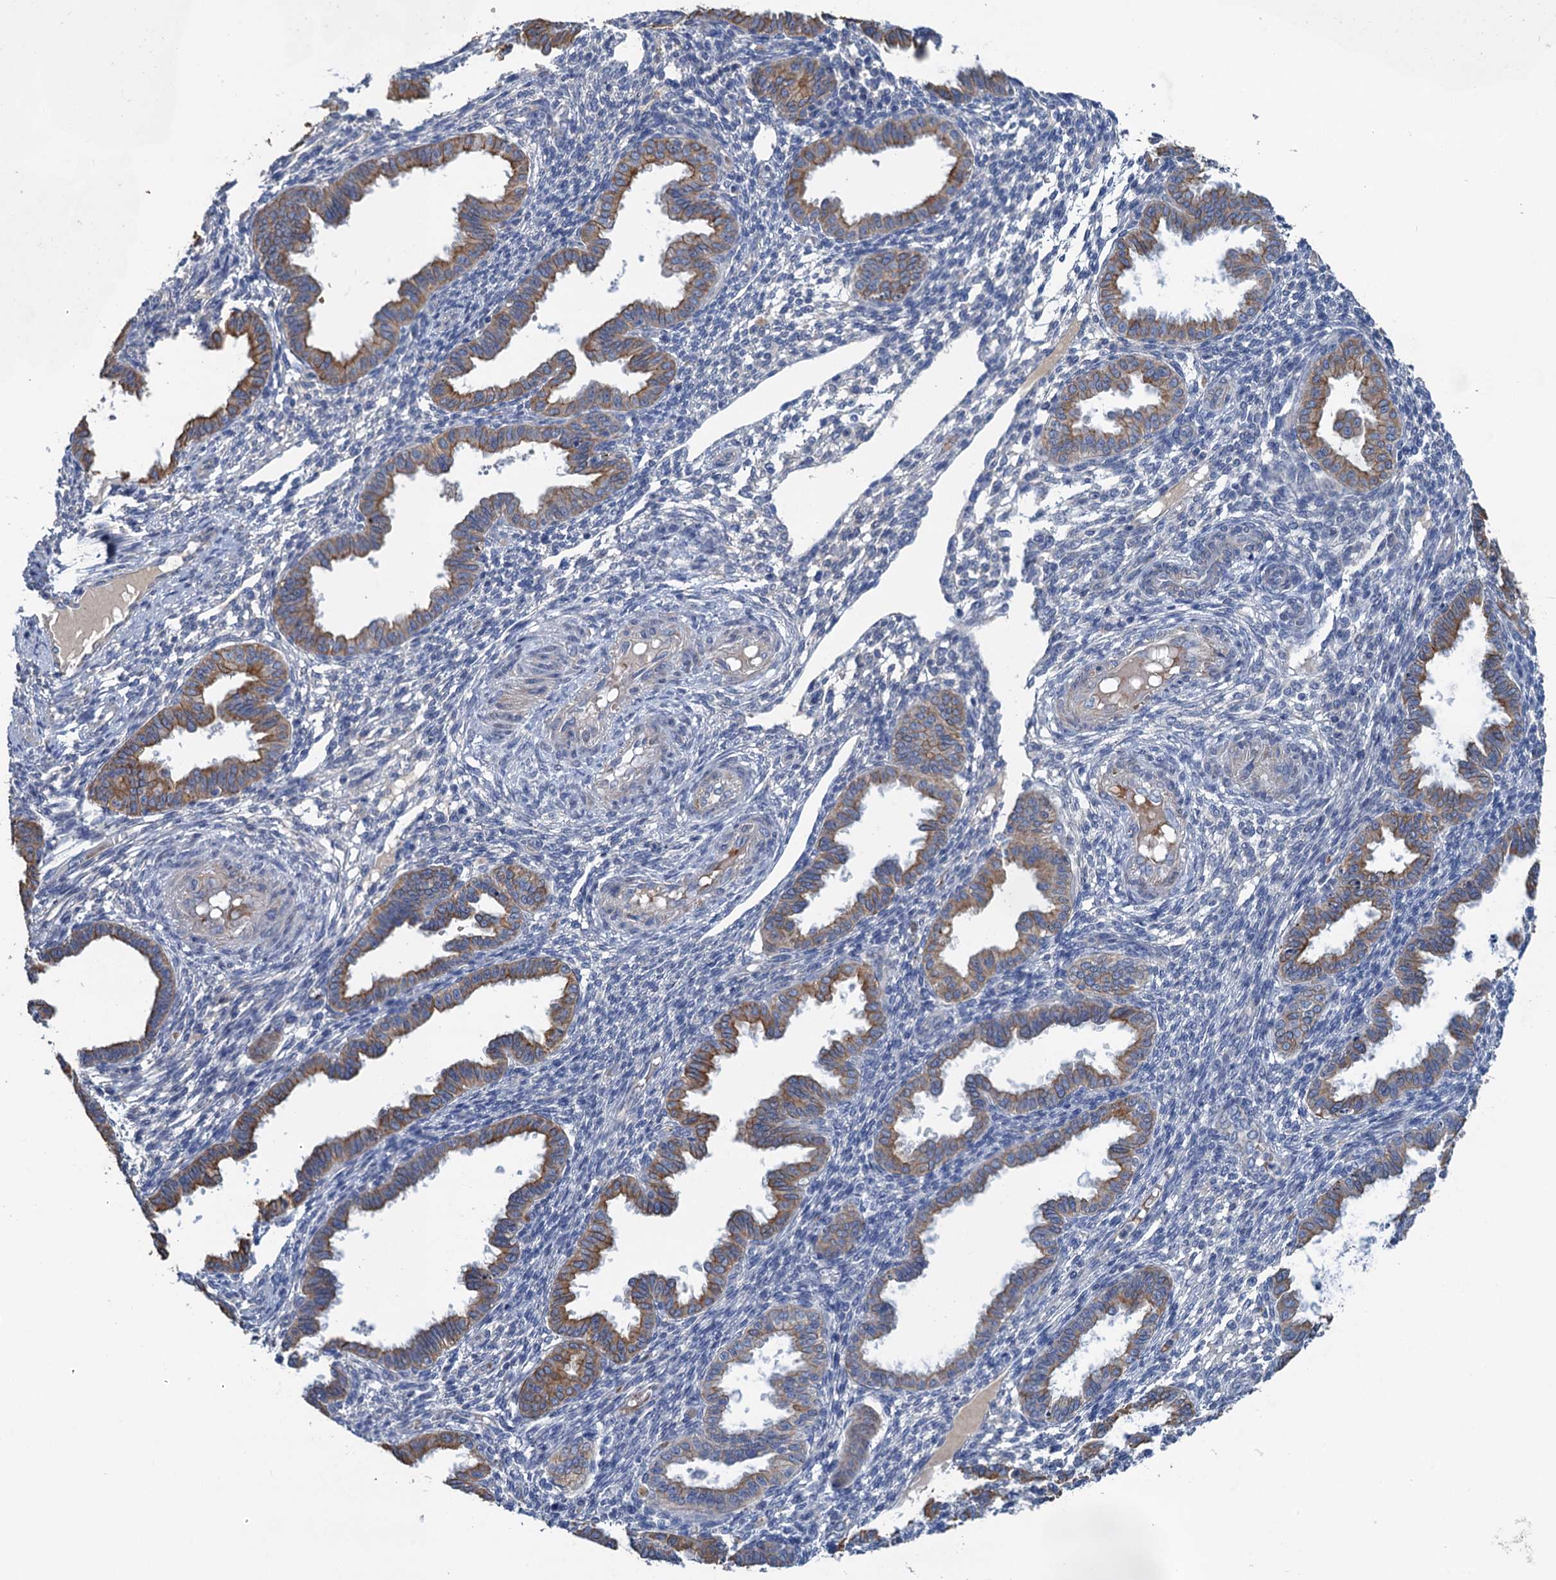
{"staining": {"intensity": "negative", "quantity": "none", "location": "none"}, "tissue": "endometrium", "cell_type": "Cells in endometrial stroma", "image_type": "normal", "snomed": [{"axis": "morphology", "description": "Normal tissue, NOS"}, {"axis": "topography", "description": "Endometrium"}], "caption": "High power microscopy photomicrograph of an immunohistochemistry (IHC) image of unremarkable endometrium, revealing no significant staining in cells in endometrial stroma.", "gene": "SMCO3", "patient": {"sex": "female", "age": 33}}